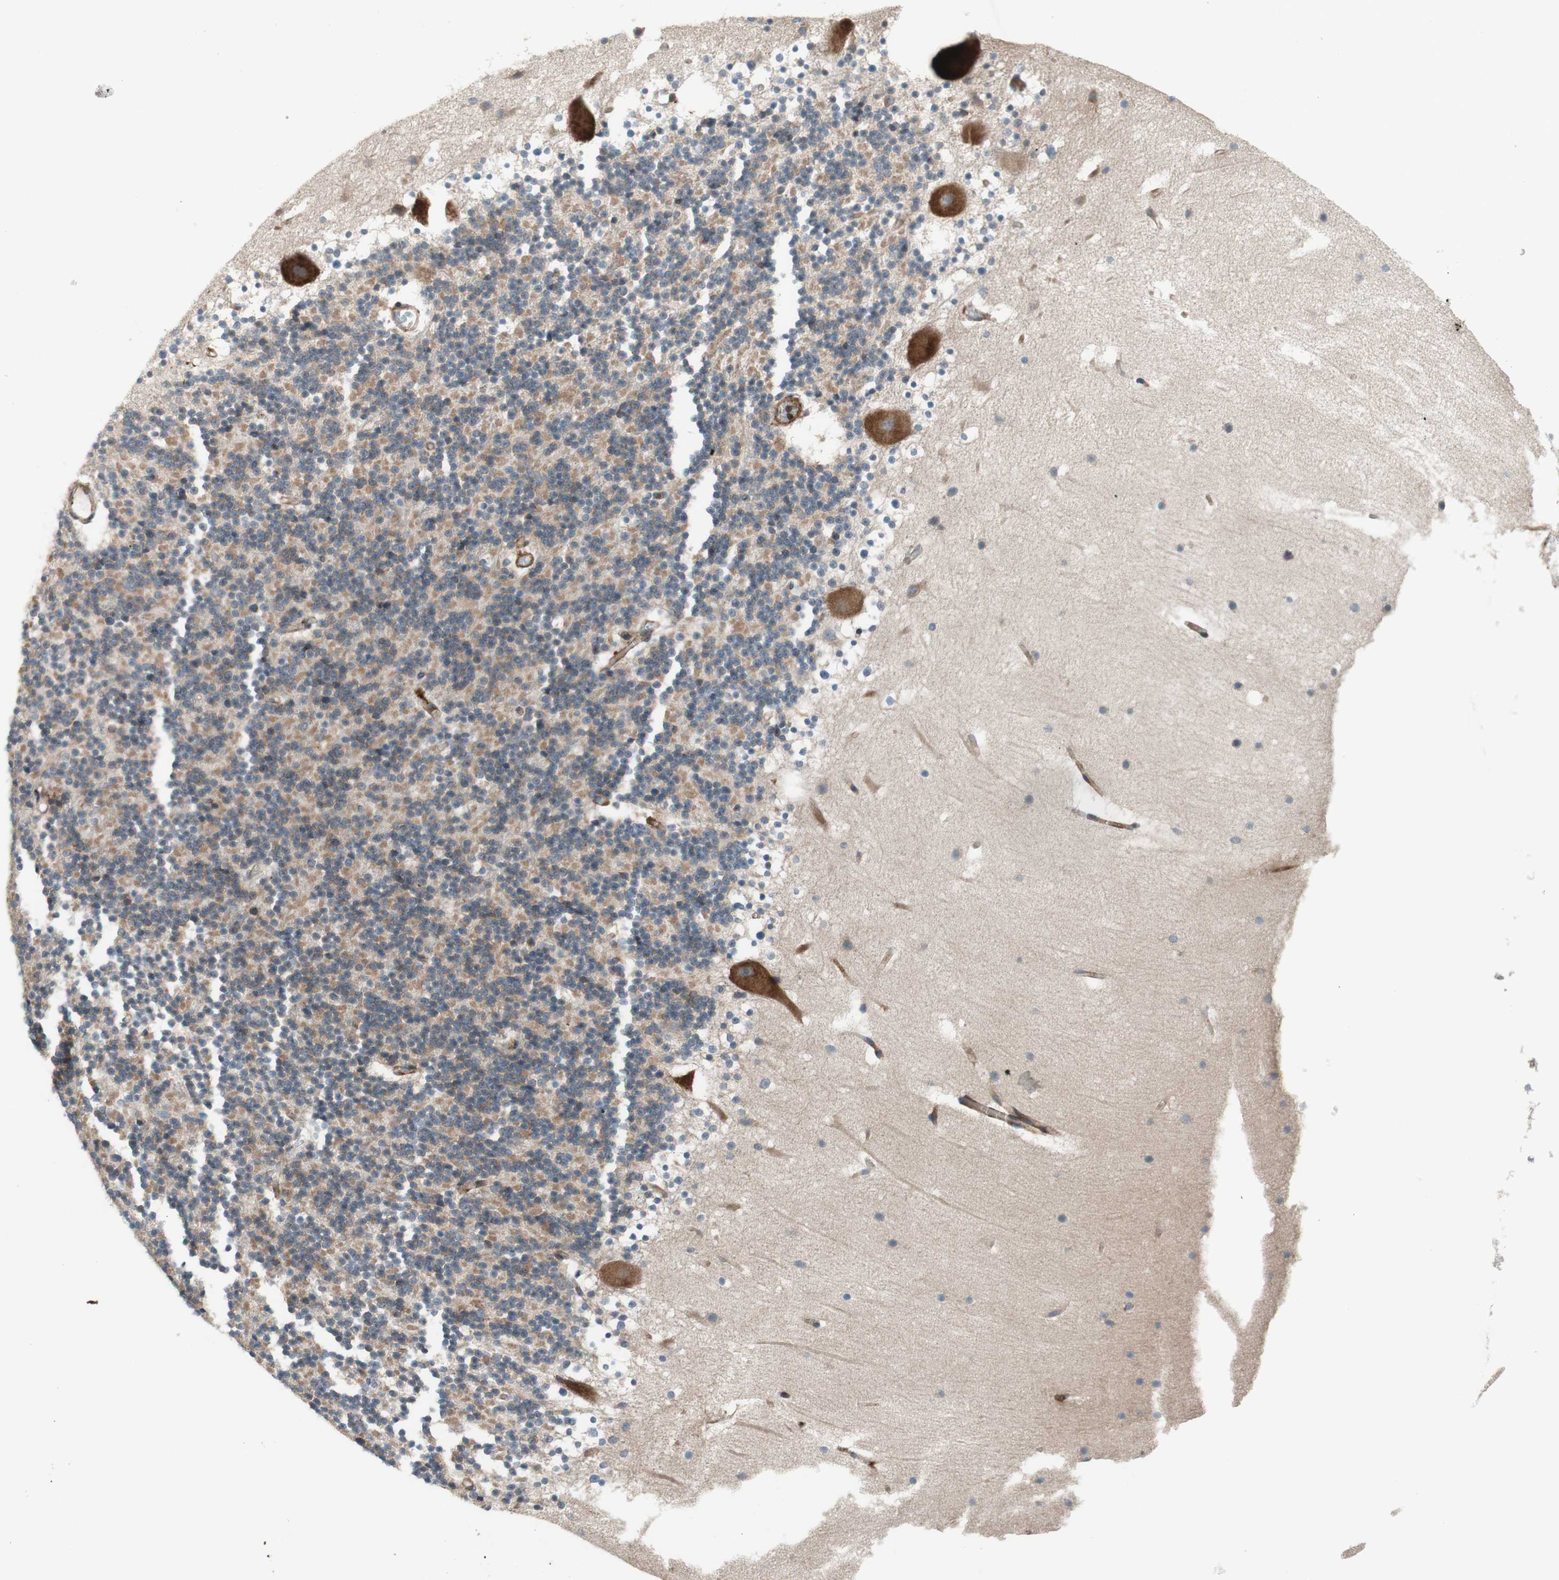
{"staining": {"intensity": "weak", "quantity": ">75%", "location": "cytoplasmic/membranous"}, "tissue": "cerebellum", "cell_type": "Cells in granular layer", "image_type": "normal", "snomed": [{"axis": "morphology", "description": "Normal tissue, NOS"}, {"axis": "topography", "description": "Cerebellum"}], "caption": "Immunohistochemical staining of unremarkable human cerebellum exhibits >75% levels of weak cytoplasmic/membranous protein staining in approximately >75% of cells in granular layer.", "gene": "CCN4", "patient": {"sex": "male", "age": 45}}